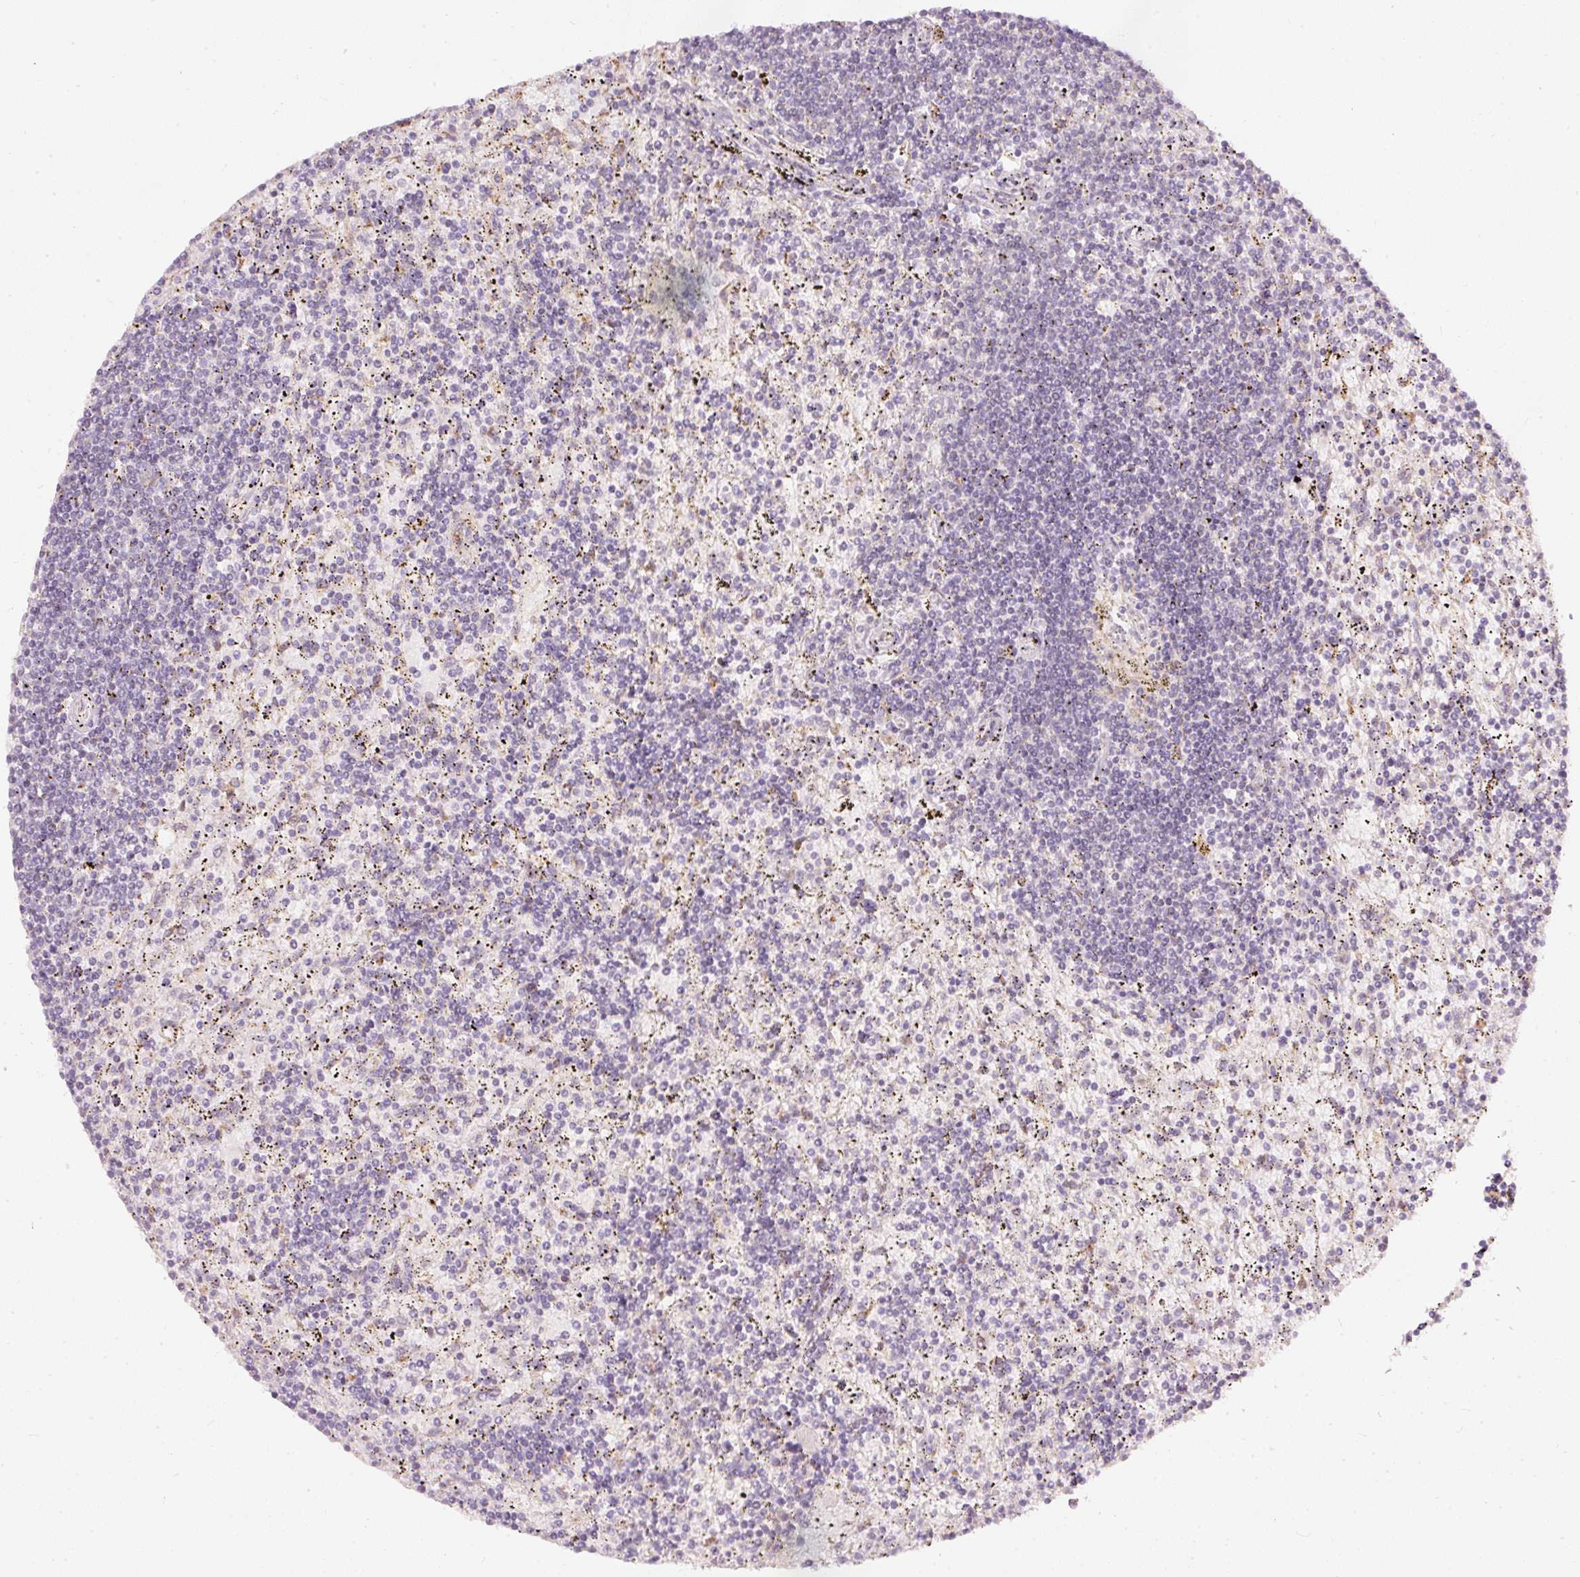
{"staining": {"intensity": "negative", "quantity": "none", "location": "none"}, "tissue": "lymphoma", "cell_type": "Tumor cells", "image_type": "cancer", "snomed": [{"axis": "morphology", "description": "Malignant lymphoma, non-Hodgkin's type, Low grade"}, {"axis": "topography", "description": "Spleen"}], "caption": "Human low-grade malignant lymphoma, non-Hodgkin's type stained for a protein using immunohistochemistry shows no expression in tumor cells.", "gene": "RNF39", "patient": {"sex": "male", "age": 76}}